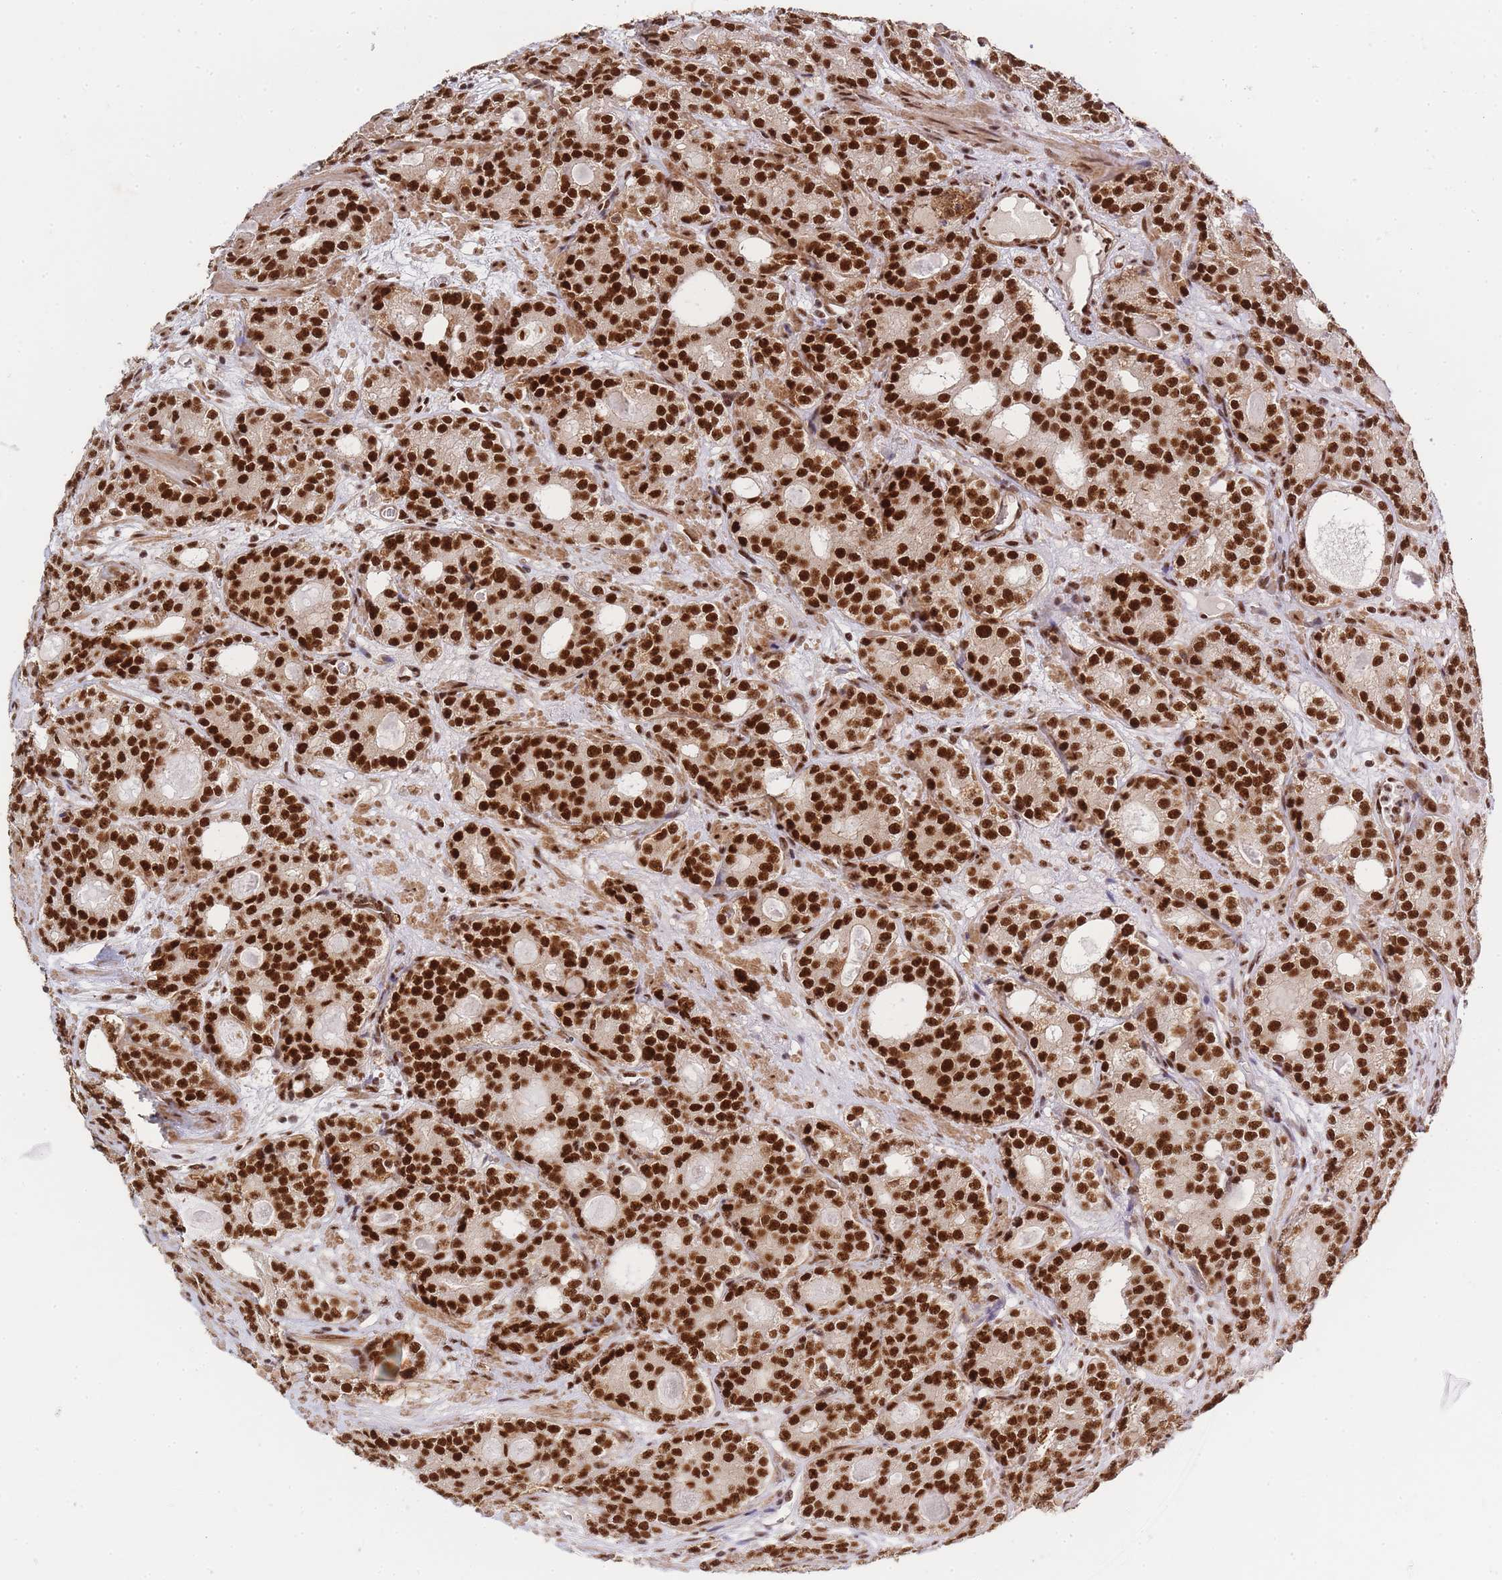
{"staining": {"intensity": "strong", "quantity": ">75%", "location": "nuclear"}, "tissue": "prostate cancer", "cell_type": "Tumor cells", "image_type": "cancer", "snomed": [{"axis": "morphology", "description": "Adenocarcinoma, High grade"}, {"axis": "topography", "description": "Prostate"}], "caption": "High-grade adenocarcinoma (prostate) tissue exhibits strong nuclear expression in approximately >75% of tumor cells The staining was performed using DAB (3,3'-diaminobenzidine) to visualize the protein expression in brown, while the nuclei were stained in blue with hematoxylin (Magnification: 20x).", "gene": "PRKDC", "patient": {"sex": "male", "age": 64}}